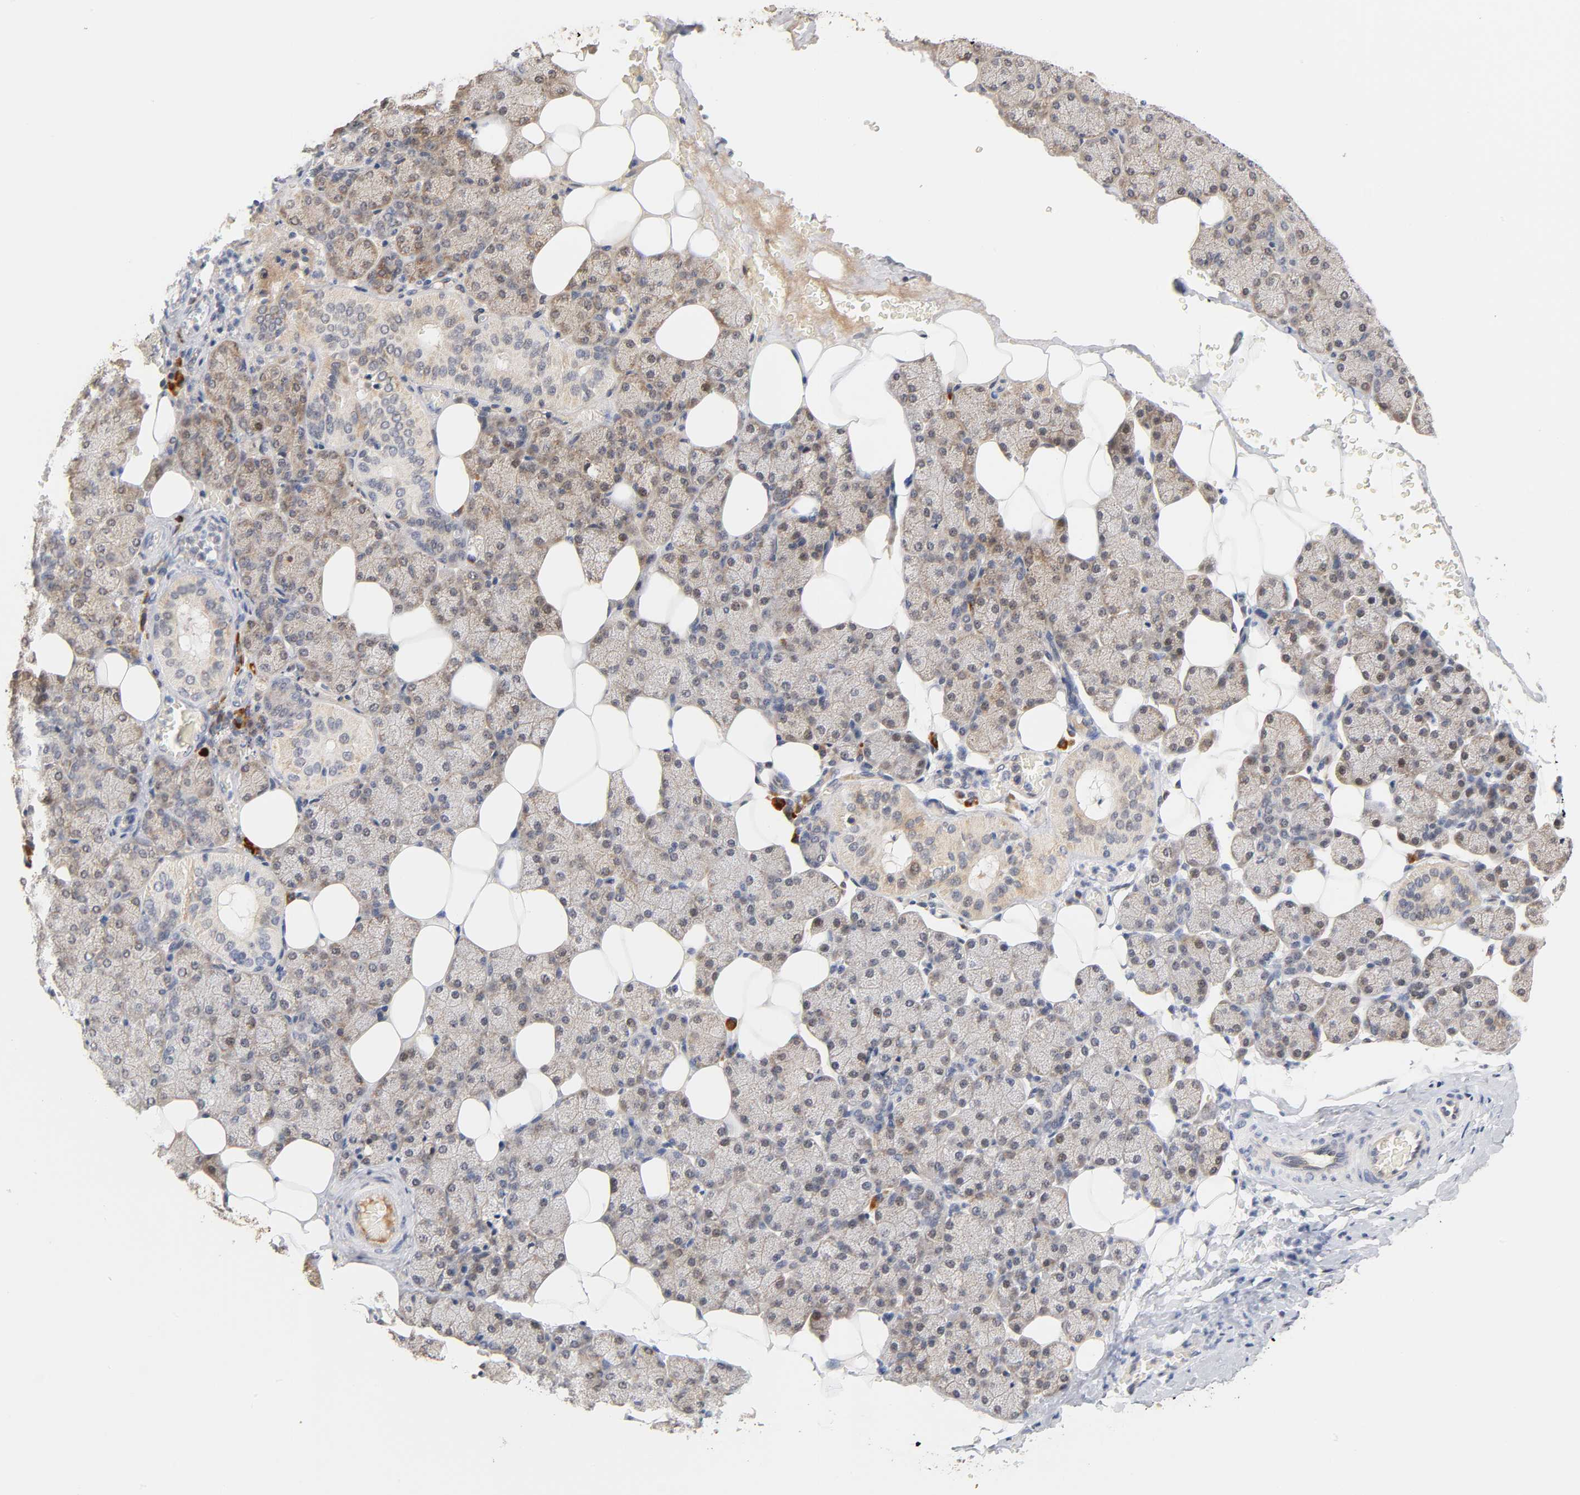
{"staining": {"intensity": "moderate", "quantity": ">75%", "location": "cytoplasmic/membranous,nuclear"}, "tissue": "salivary gland", "cell_type": "Glandular cells", "image_type": "normal", "snomed": [{"axis": "morphology", "description": "Normal tissue, NOS"}, {"axis": "topography", "description": "Lymph node"}, {"axis": "topography", "description": "Salivary gland"}], "caption": "There is medium levels of moderate cytoplasmic/membranous,nuclear positivity in glandular cells of benign salivary gland, as demonstrated by immunohistochemical staining (brown color).", "gene": "GSTZ1", "patient": {"sex": "male", "age": 8}}